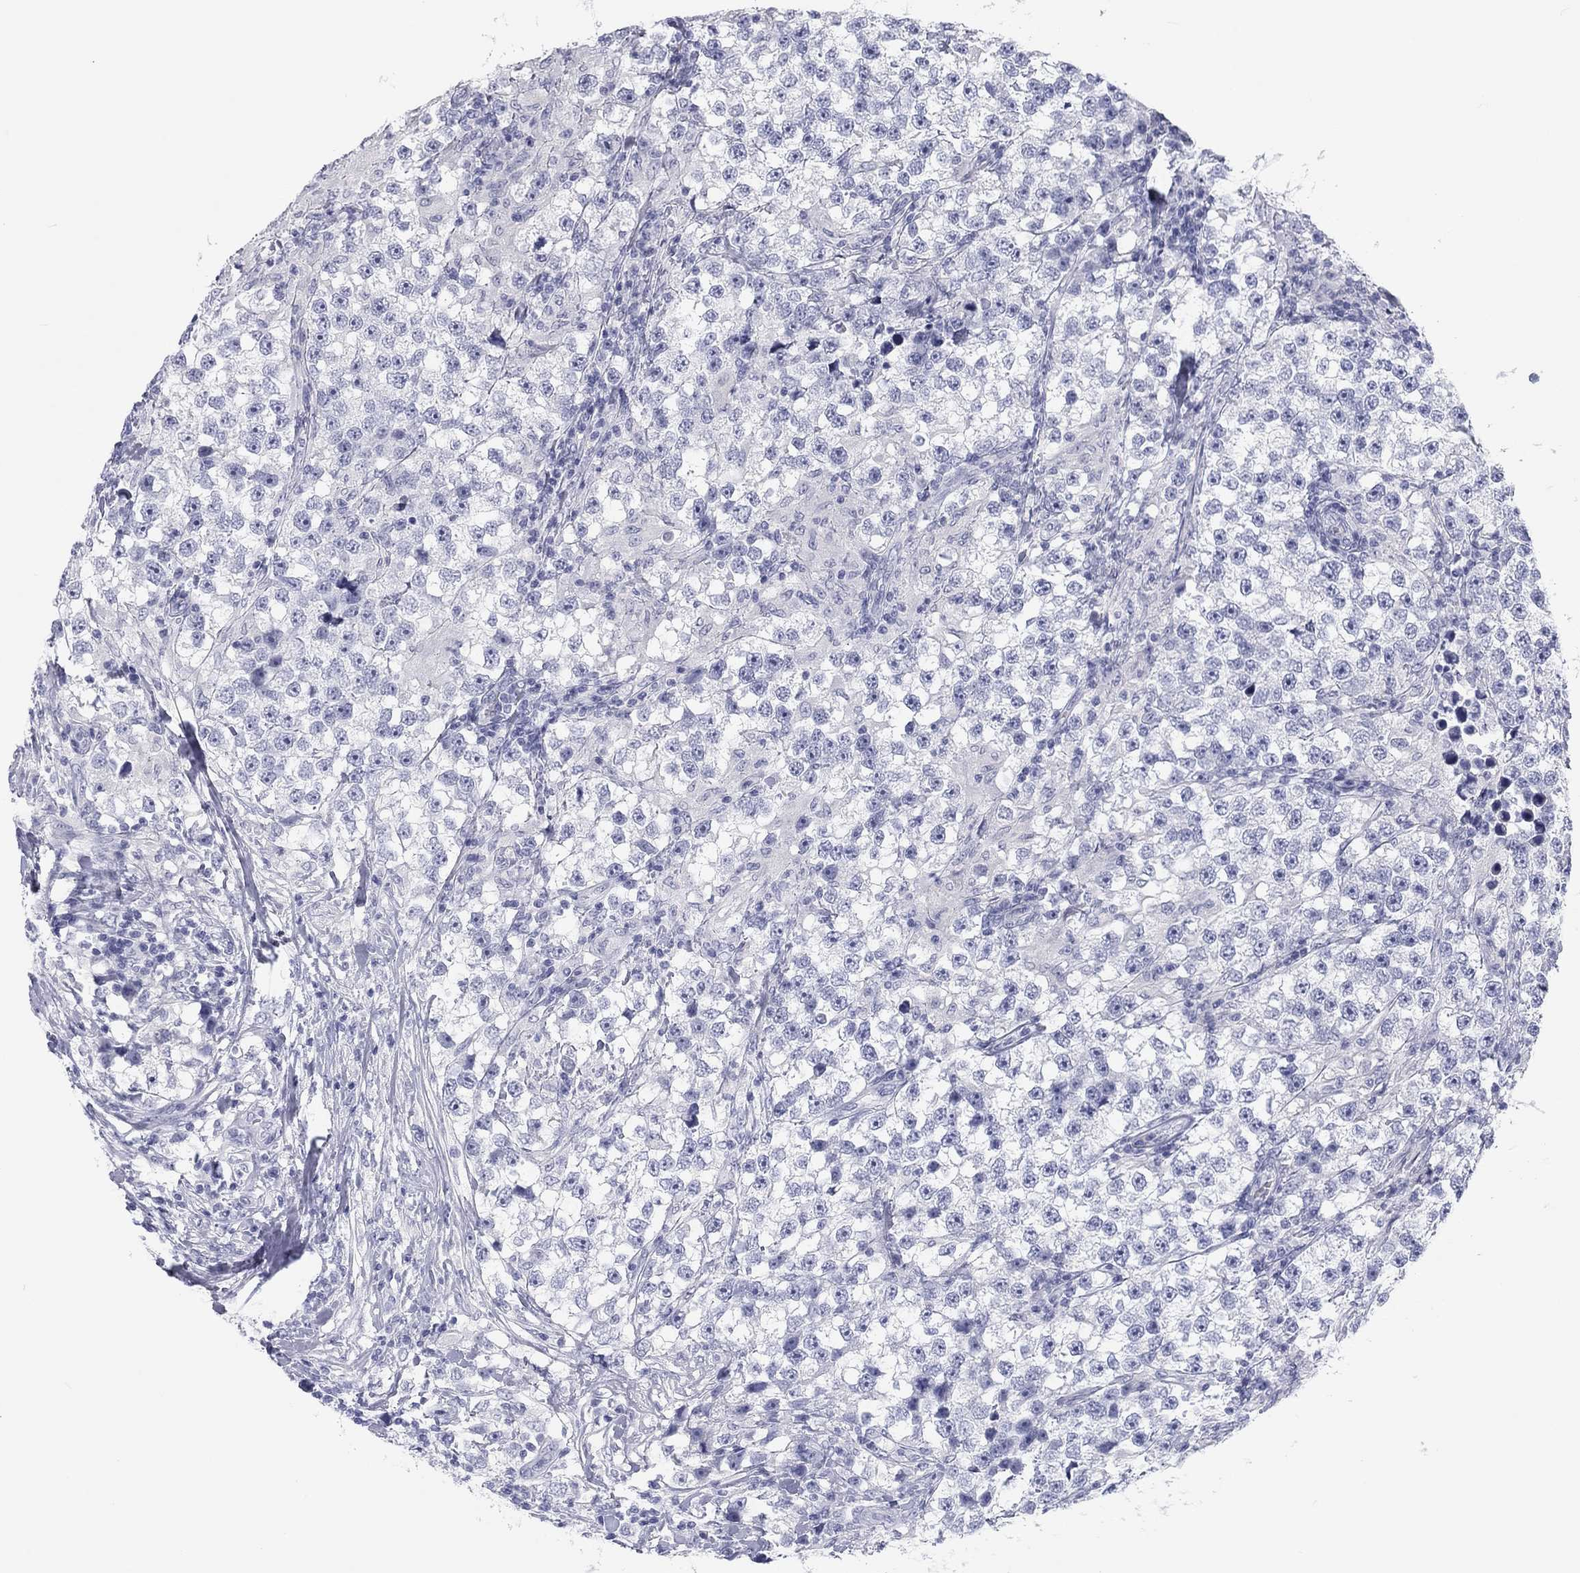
{"staining": {"intensity": "negative", "quantity": "none", "location": "none"}, "tissue": "testis cancer", "cell_type": "Tumor cells", "image_type": "cancer", "snomed": [{"axis": "morphology", "description": "Seminoma, NOS"}, {"axis": "topography", "description": "Testis"}], "caption": "Tumor cells are negative for brown protein staining in testis cancer (seminoma). The staining was performed using DAB (3,3'-diaminobenzidine) to visualize the protein expression in brown, while the nuclei were stained in blue with hematoxylin (Magnification: 20x).", "gene": "CALB1", "patient": {"sex": "male", "age": 46}}